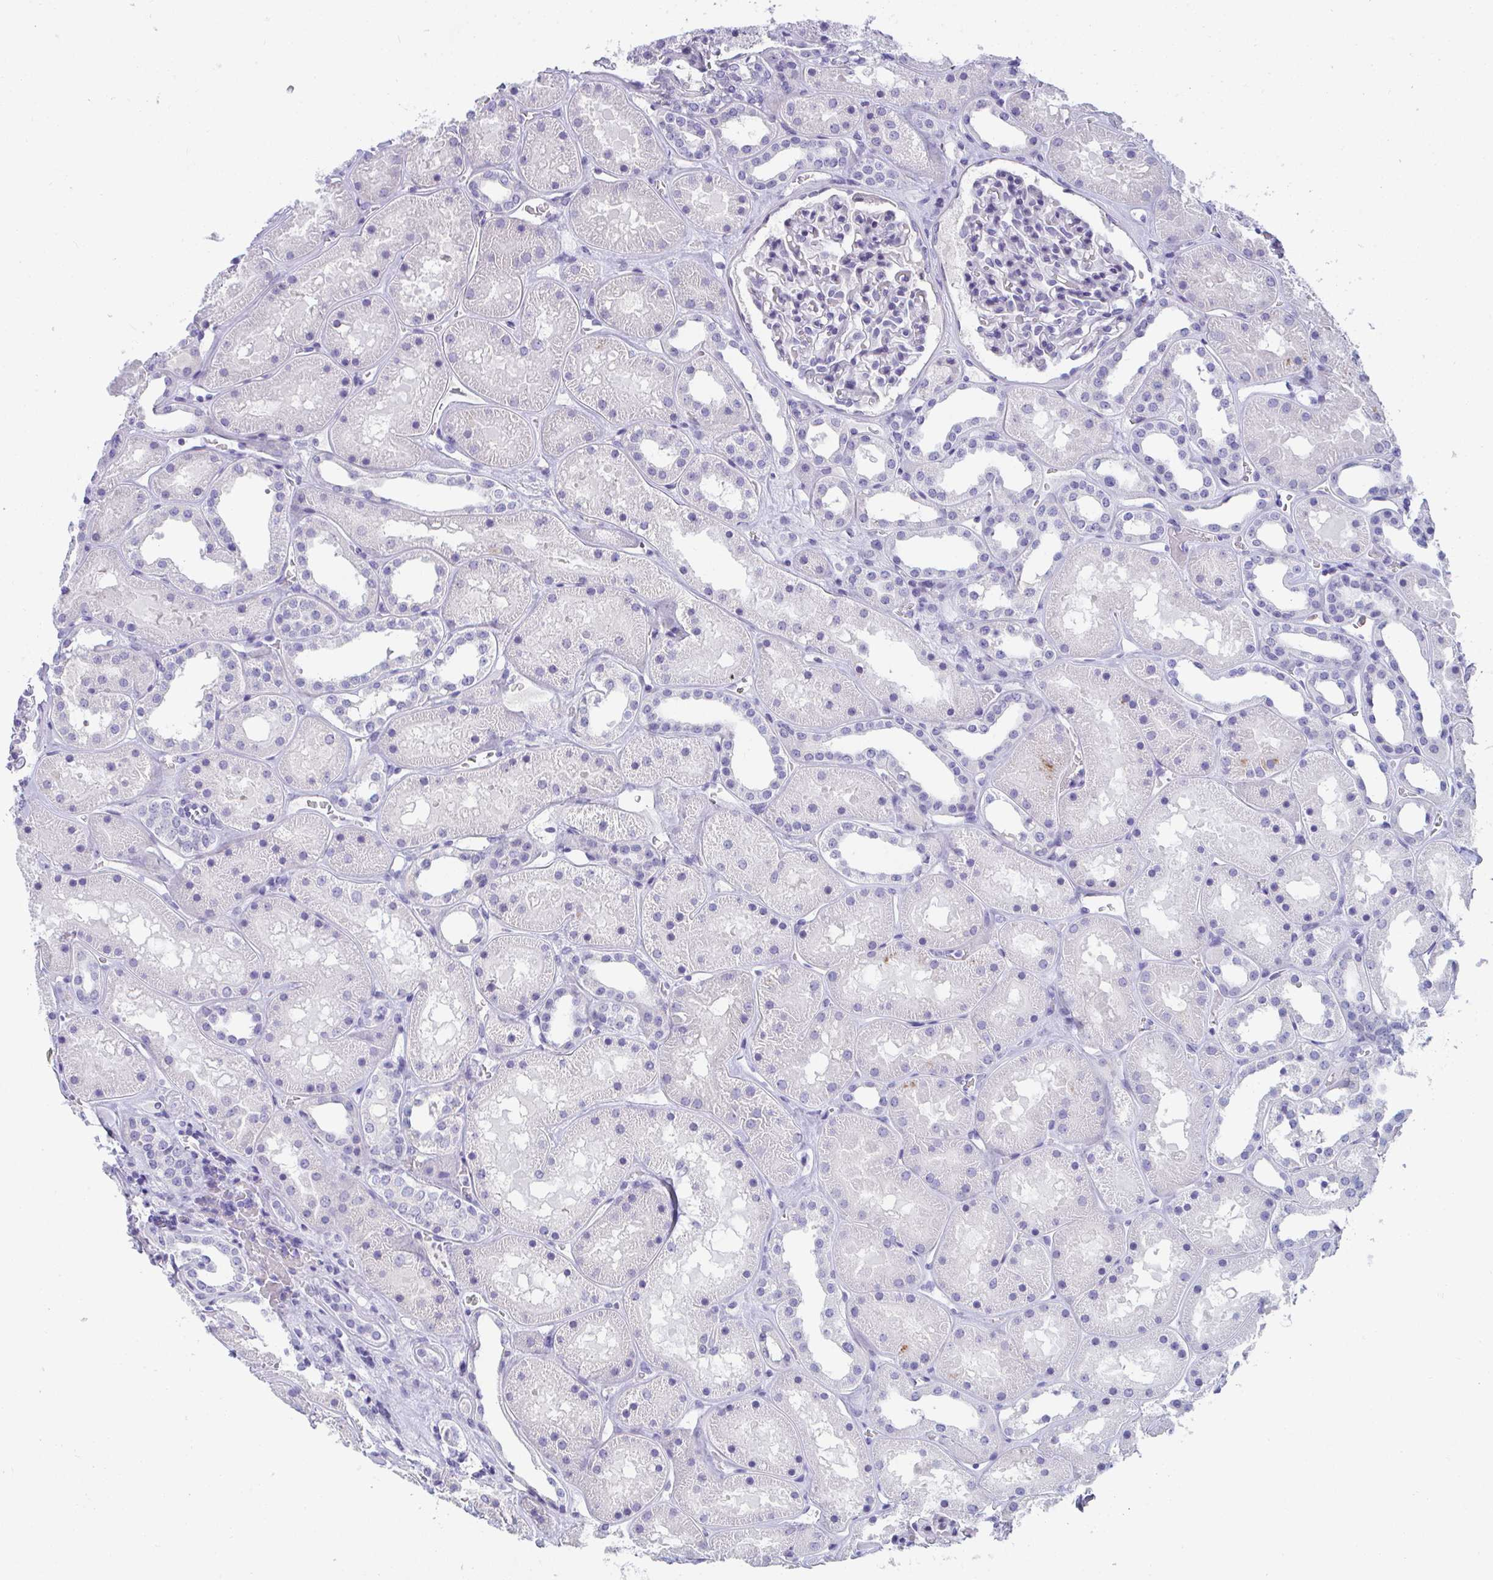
{"staining": {"intensity": "negative", "quantity": "none", "location": "none"}, "tissue": "kidney", "cell_type": "Cells in glomeruli", "image_type": "normal", "snomed": [{"axis": "morphology", "description": "Normal tissue, NOS"}, {"axis": "topography", "description": "Kidney"}], "caption": "Kidney was stained to show a protein in brown. There is no significant positivity in cells in glomeruli. Brightfield microscopy of immunohistochemistry (IHC) stained with DAB (brown) and hematoxylin (blue), captured at high magnification.", "gene": "TTC30A", "patient": {"sex": "female", "age": 41}}